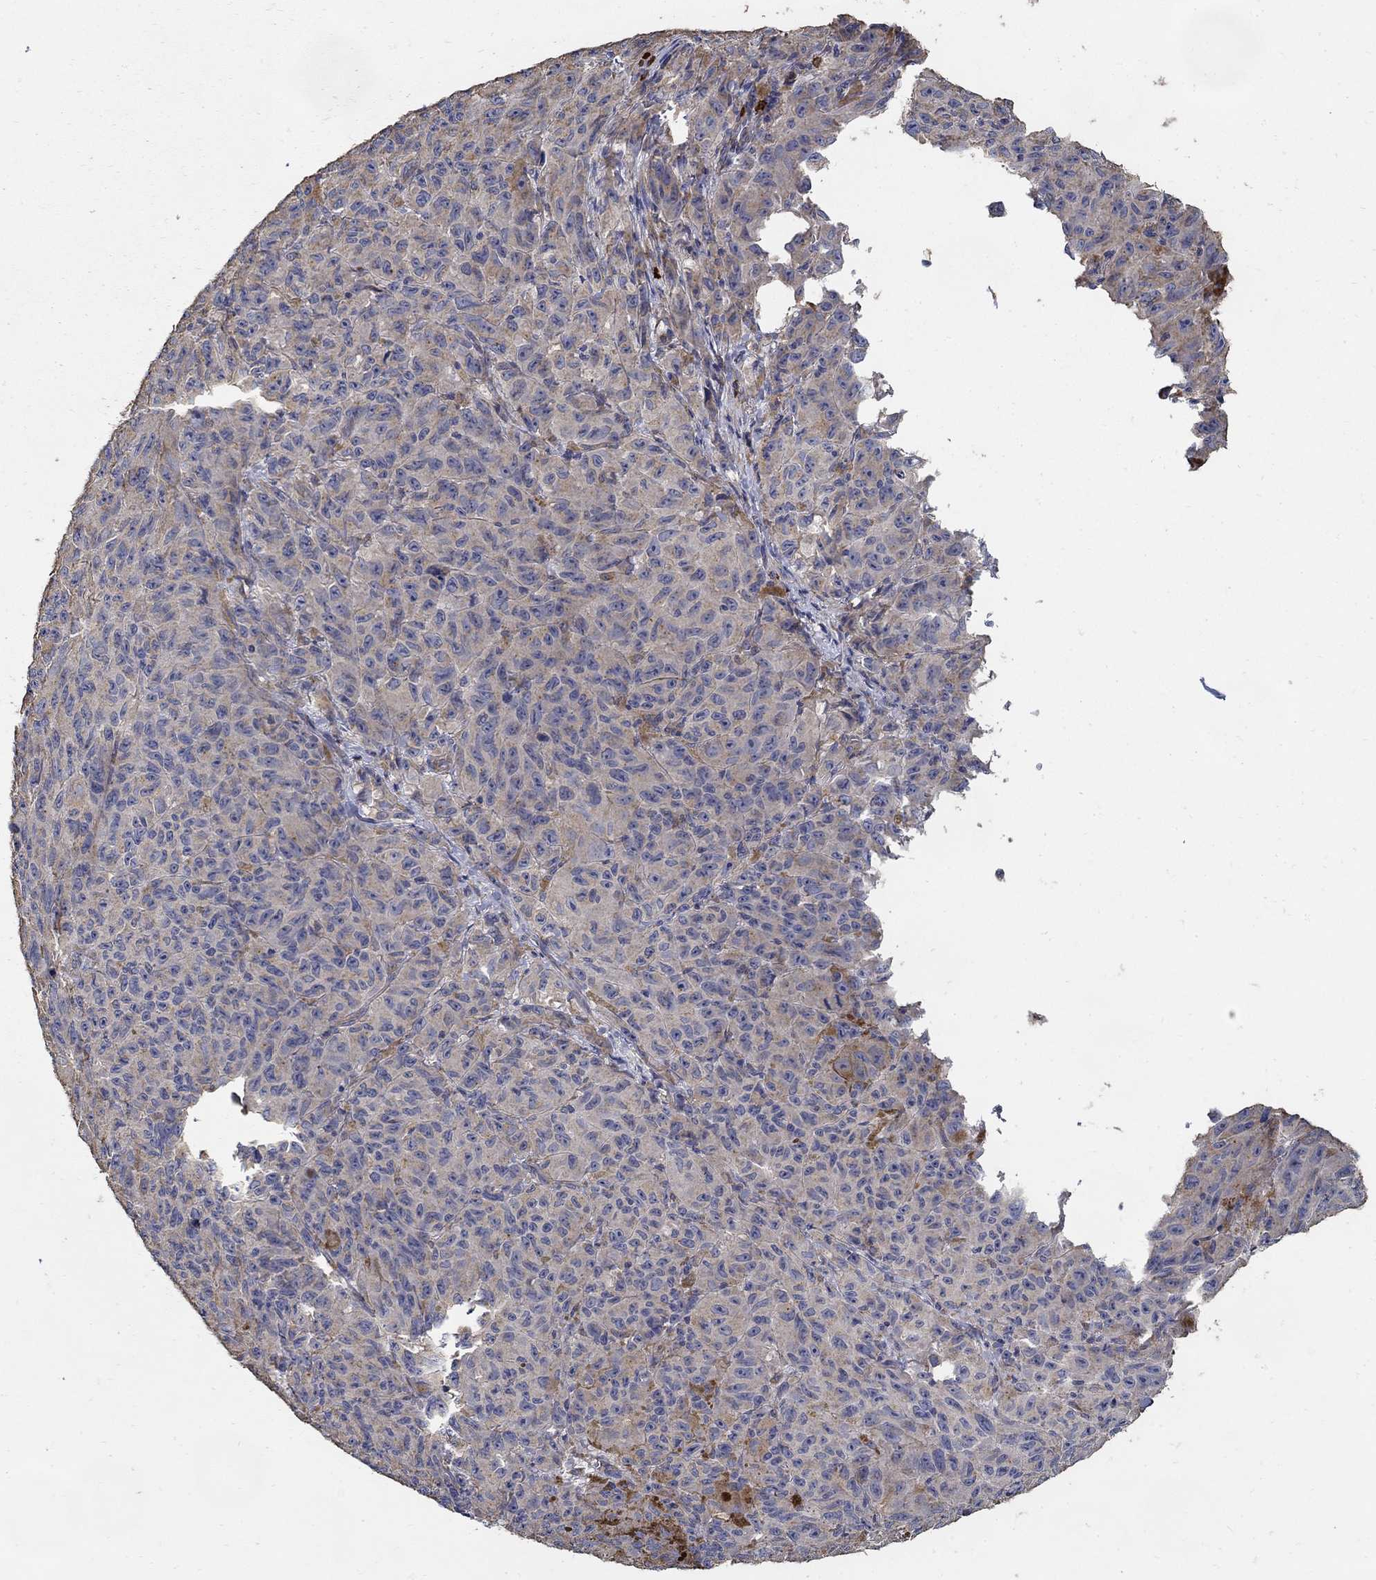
{"staining": {"intensity": "negative", "quantity": "none", "location": "none"}, "tissue": "melanoma", "cell_type": "Tumor cells", "image_type": "cancer", "snomed": [{"axis": "morphology", "description": "Malignant melanoma, NOS"}, {"axis": "topography", "description": "Vulva, labia, clitoris and Bartholin´s gland, NO"}], "caption": "DAB (3,3'-diaminobenzidine) immunohistochemical staining of human melanoma demonstrates no significant positivity in tumor cells.", "gene": "EMILIN3", "patient": {"sex": "female", "age": 75}}